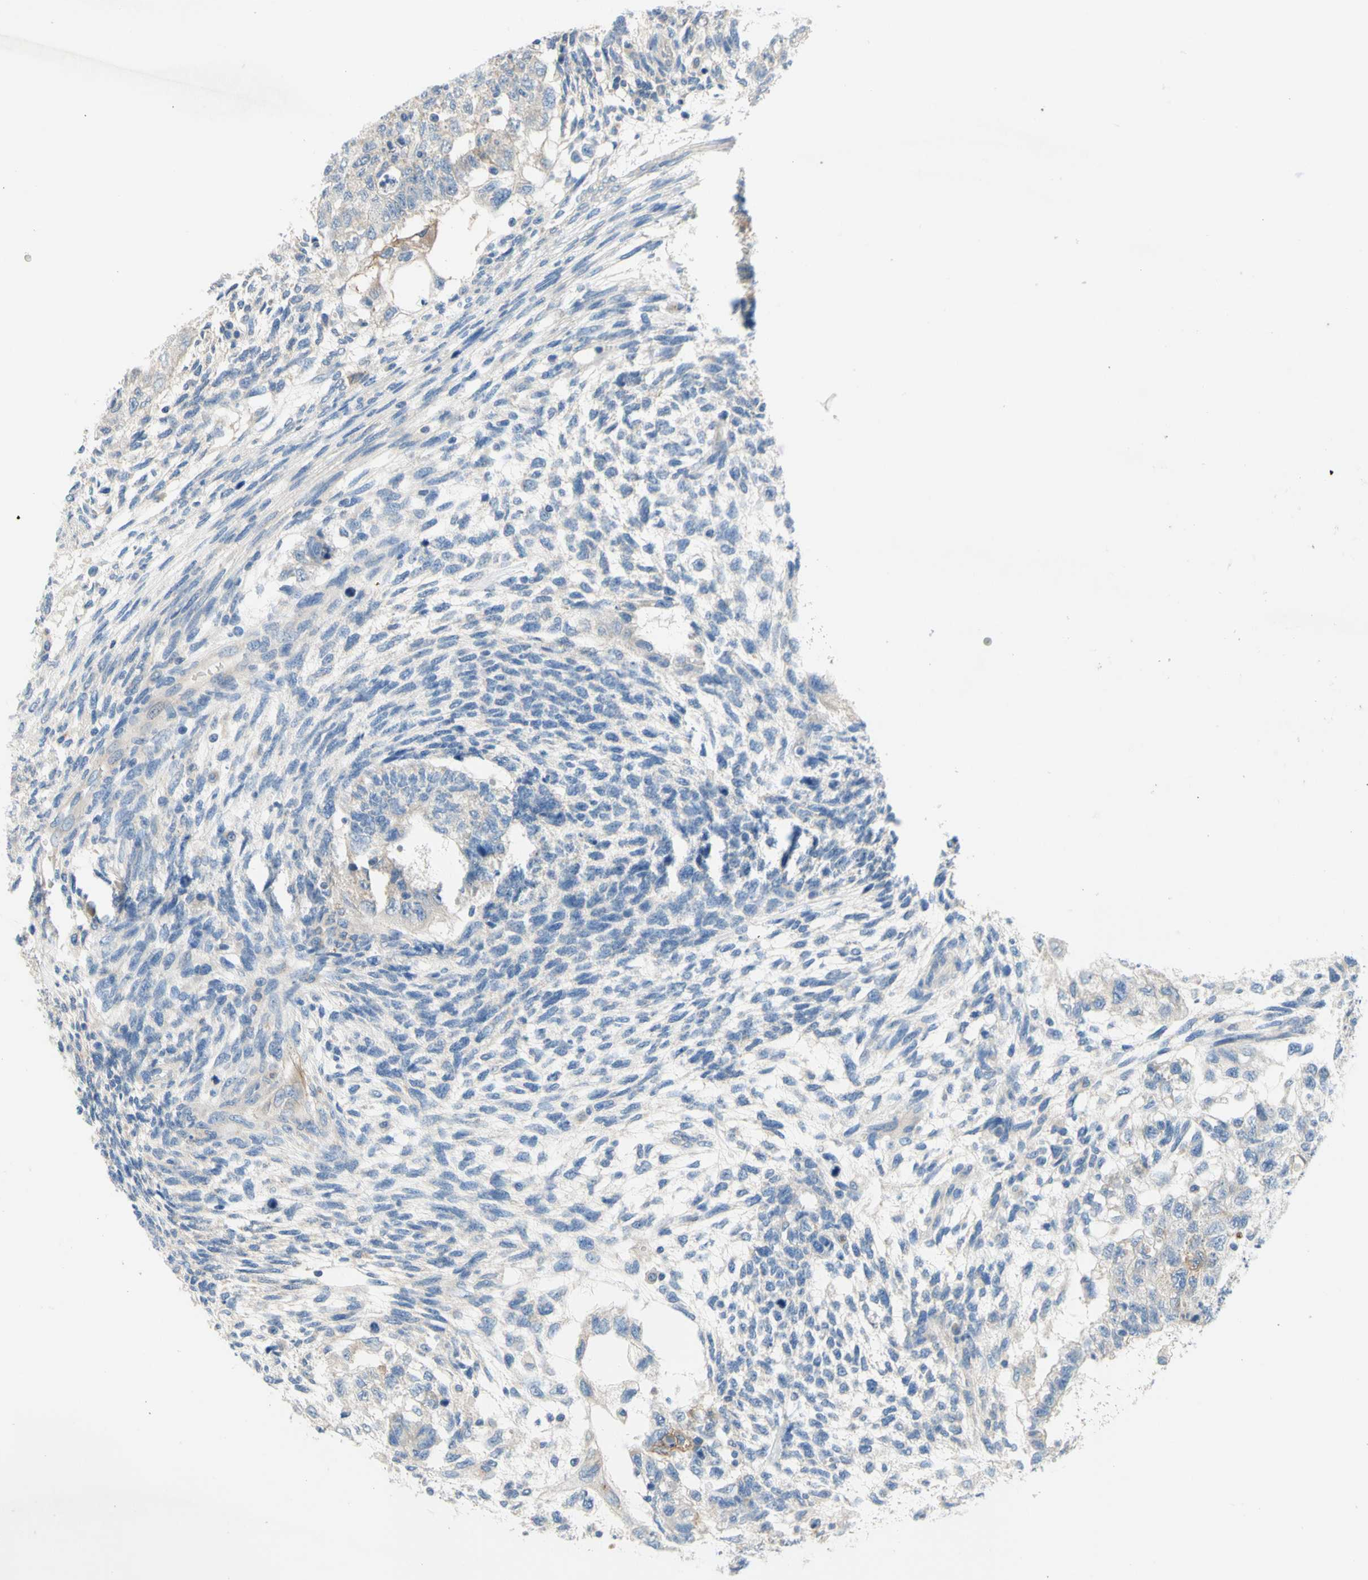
{"staining": {"intensity": "weak", "quantity": ">75%", "location": "cytoplasmic/membranous"}, "tissue": "testis cancer", "cell_type": "Tumor cells", "image_type": "cancer", "snomed": [{"axis": "morphology", "description": "Normal tissue, NOS"}, {"axis": "morphology", "description": "Carcinoma, Embryonal, NOS"}, {"axis": "topography", "description": "Testis"}], "caption": "Protein positivity by immunohistochemistry (IHC) reveals weak cytoplasmic/membranous staining in approximately >75% of tumor cells in embryonal carcinoma (testis). (DAB IHC with brightfield microscopy, high magnification).", "gene": "F3", "patient": {"sex": "male", "age": 36}}